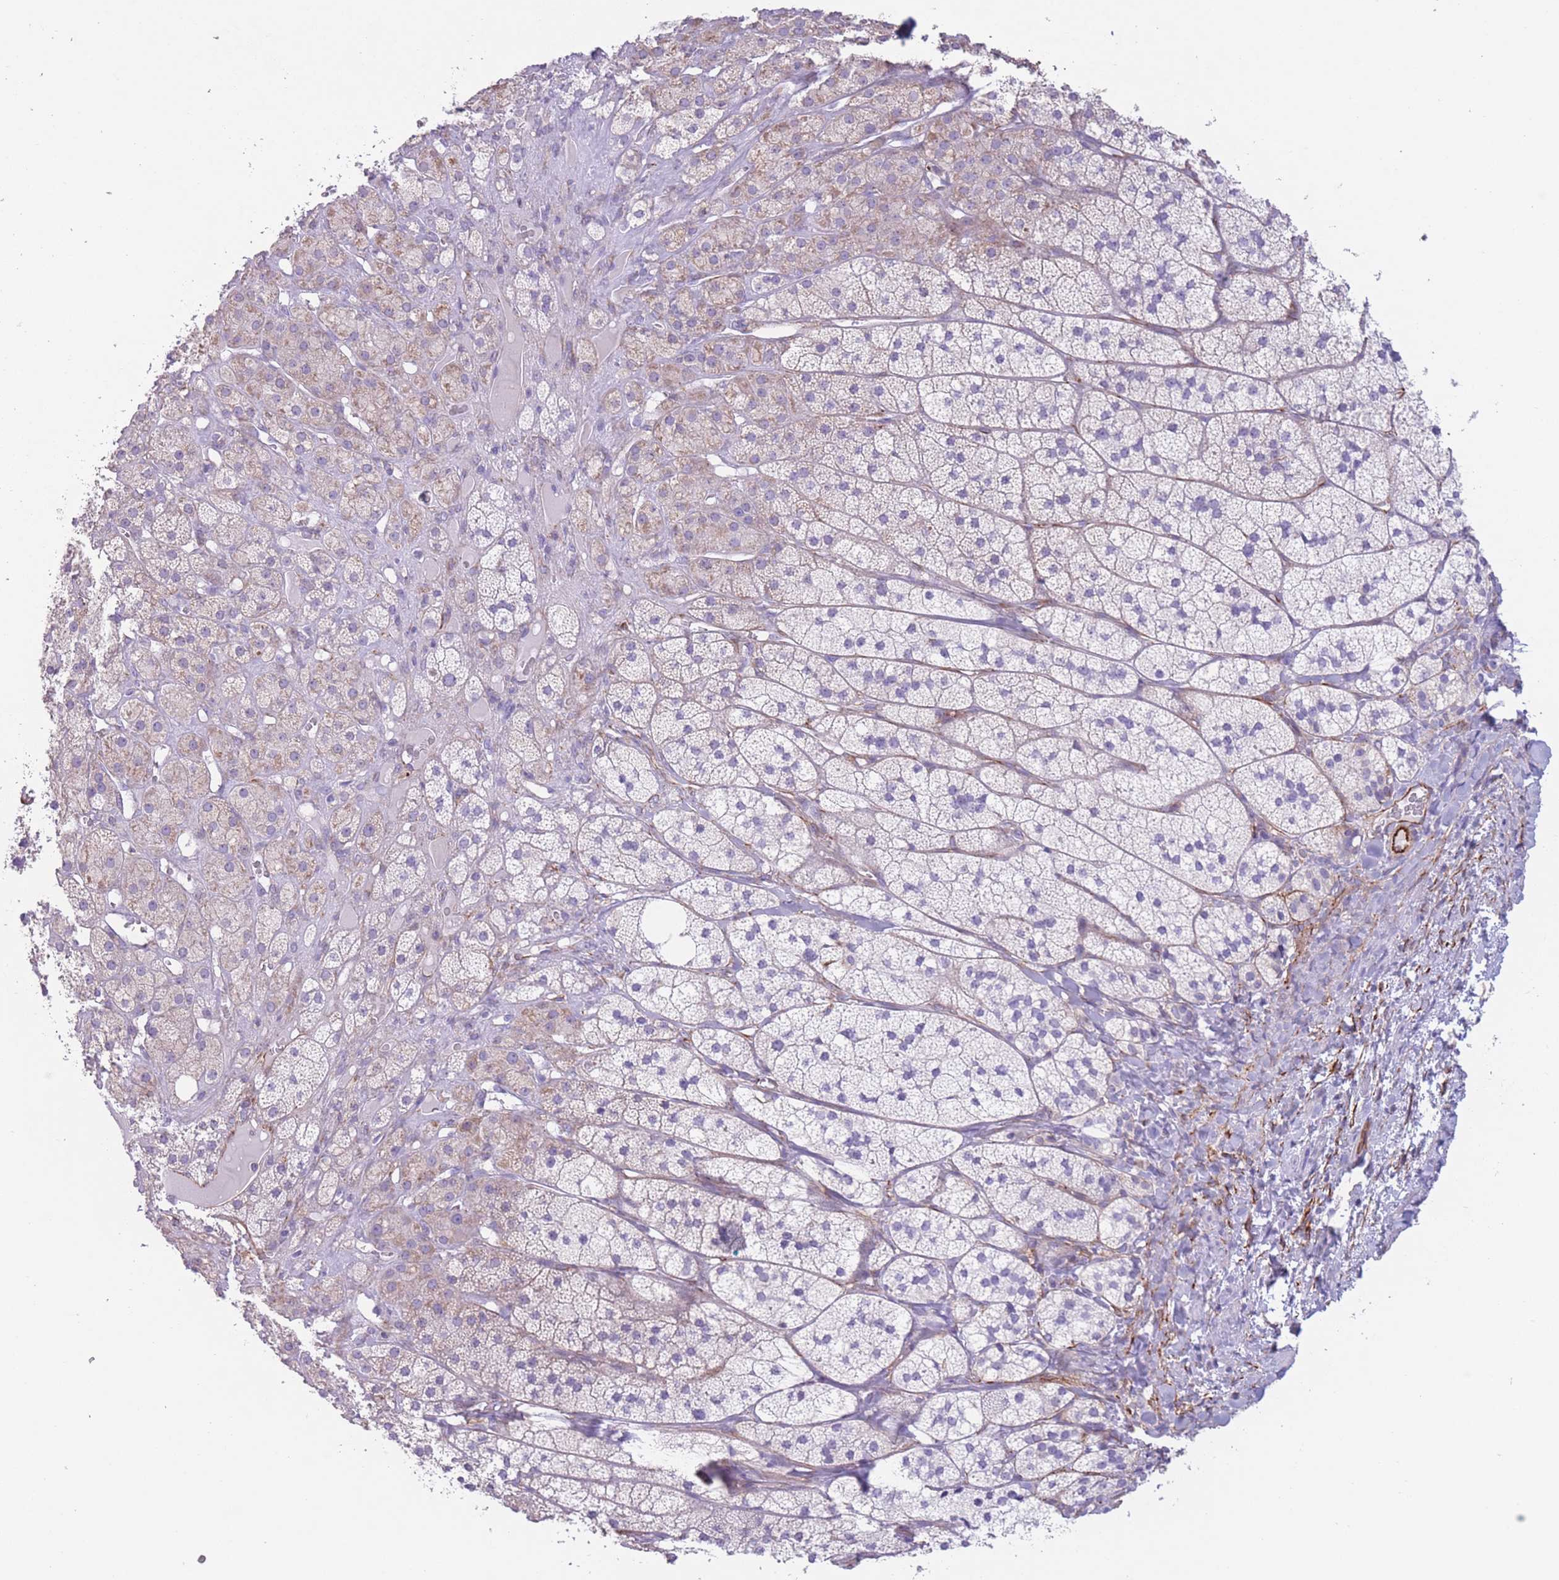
{"staining": {"intensity": "moderate", "quantity": "<25%", "location": "cytoplasmic/membranous"}, "tissue": "adrenal gland", "cell_type": "Glandular cells", "image_type": "normal", "snomed": [{"axis": "morphology", "description": "Normal tissue, NOS"}, {"axis": "topography", "description": "Adrenal gland"}], "caption": "Immunohistochemistry (IHC) photomicrograph of normal adrenal gland stained for a protein (brown), which demonstrates low levels of moderate cytoplasmic/membranous expression in about <25% of glandular cells.", "gene": "ATP5MF", "patient": {"sex": "female", "age": 52}}